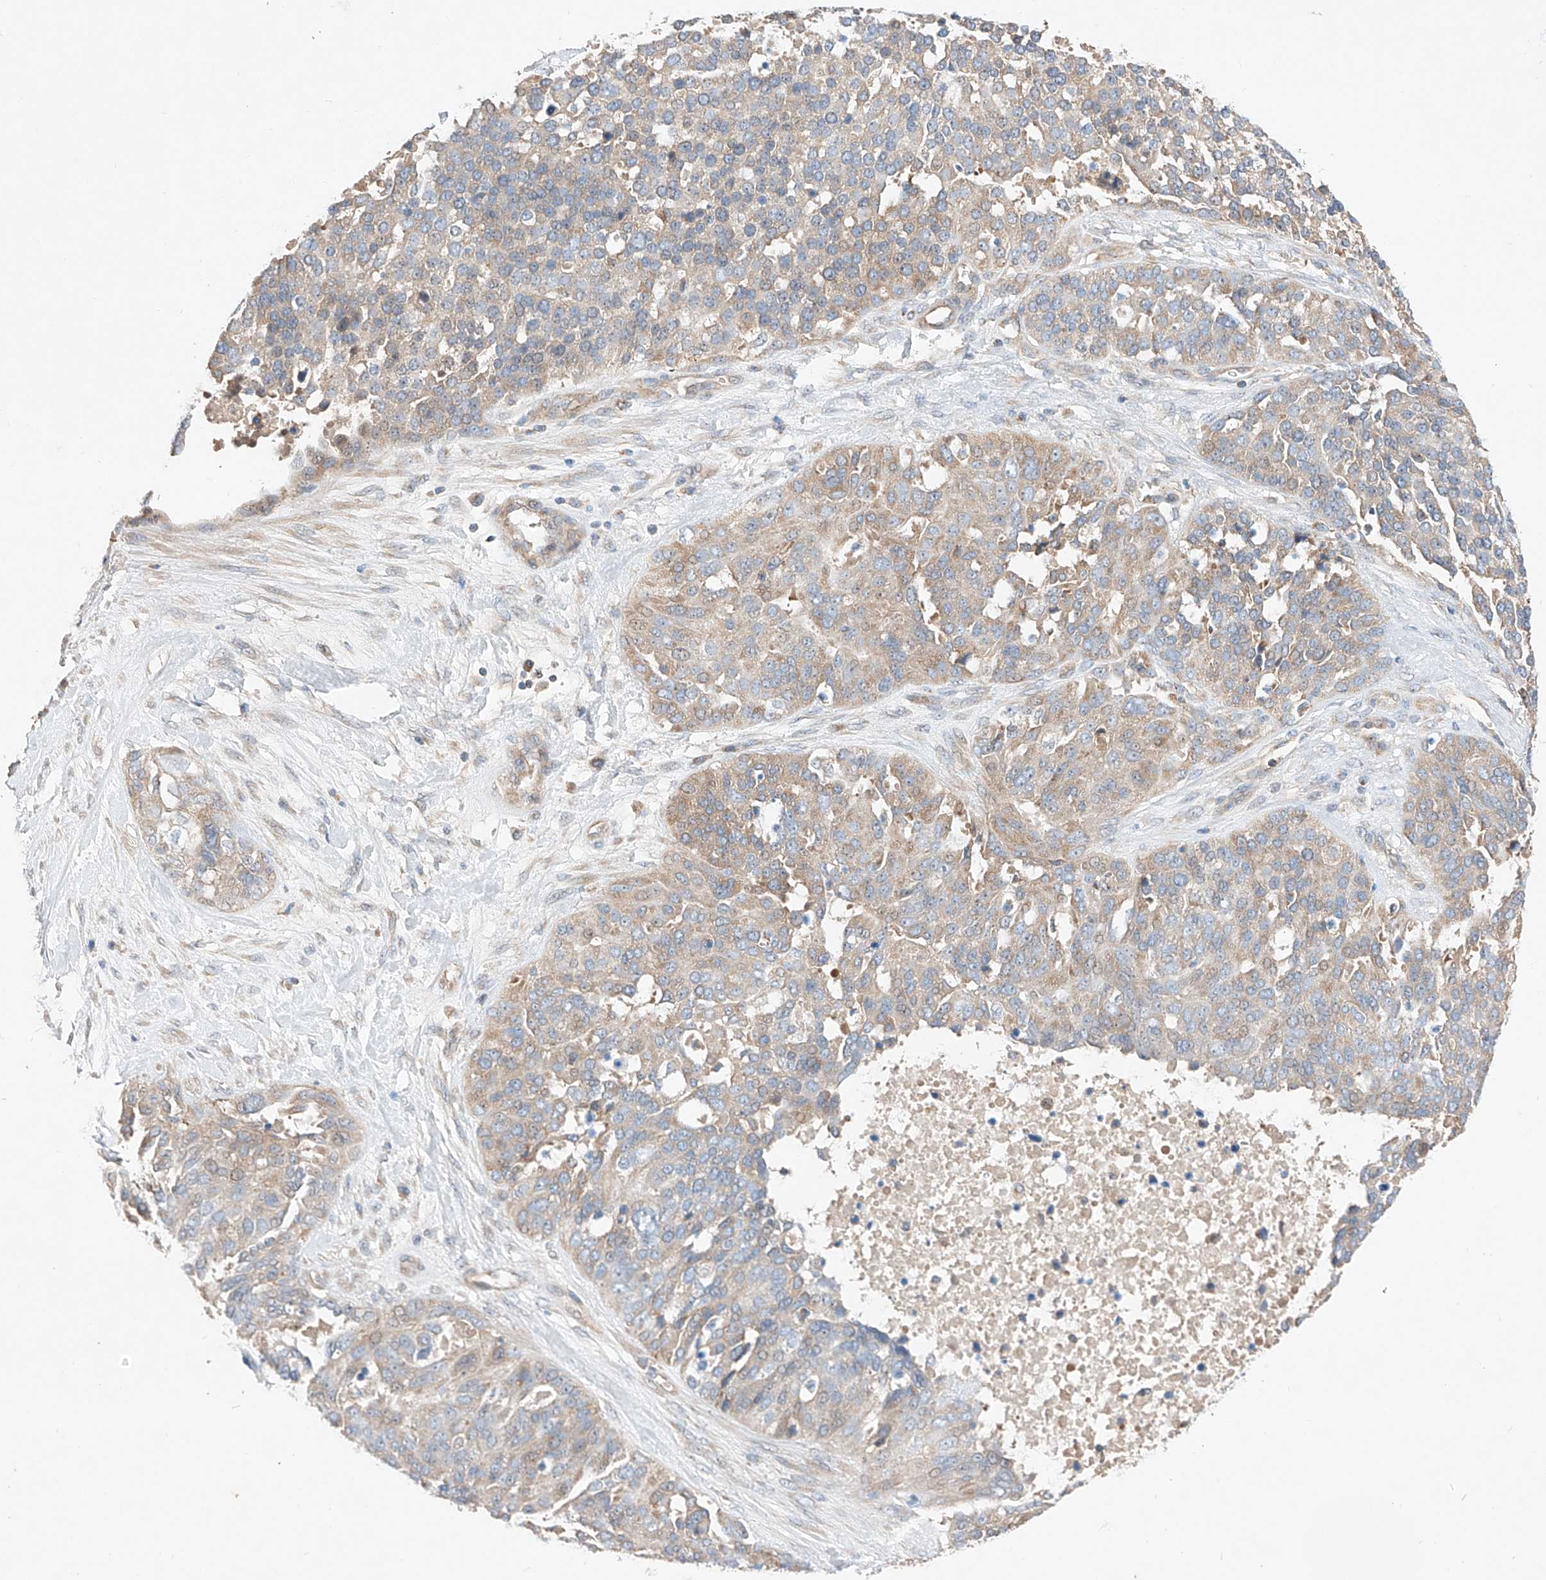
{"staining": {"intensity": "weak", "quantity": "25%-75%", "location": "cytoplasmic/membranous"}, "tissue": "ovarian cancer", "cell_type": "Tumor cells", "image_type": "cancer", "snomed": [{"axis": "morphology", "description": "Cystadenocarcinoma, serous, NOS"}, {"axis": "topography", "description": "Ovary"}], "caption": "The micrograph exhibits a brown stain indicating the presence of a protein in the cytoplasmic/membranous of tumor cells in ovarian cancer (serous cystadenocarcinoma). Nuclei are stained in blue.", "gene": "RUSC1", "patient": {"sex": "female", "age": 44}}